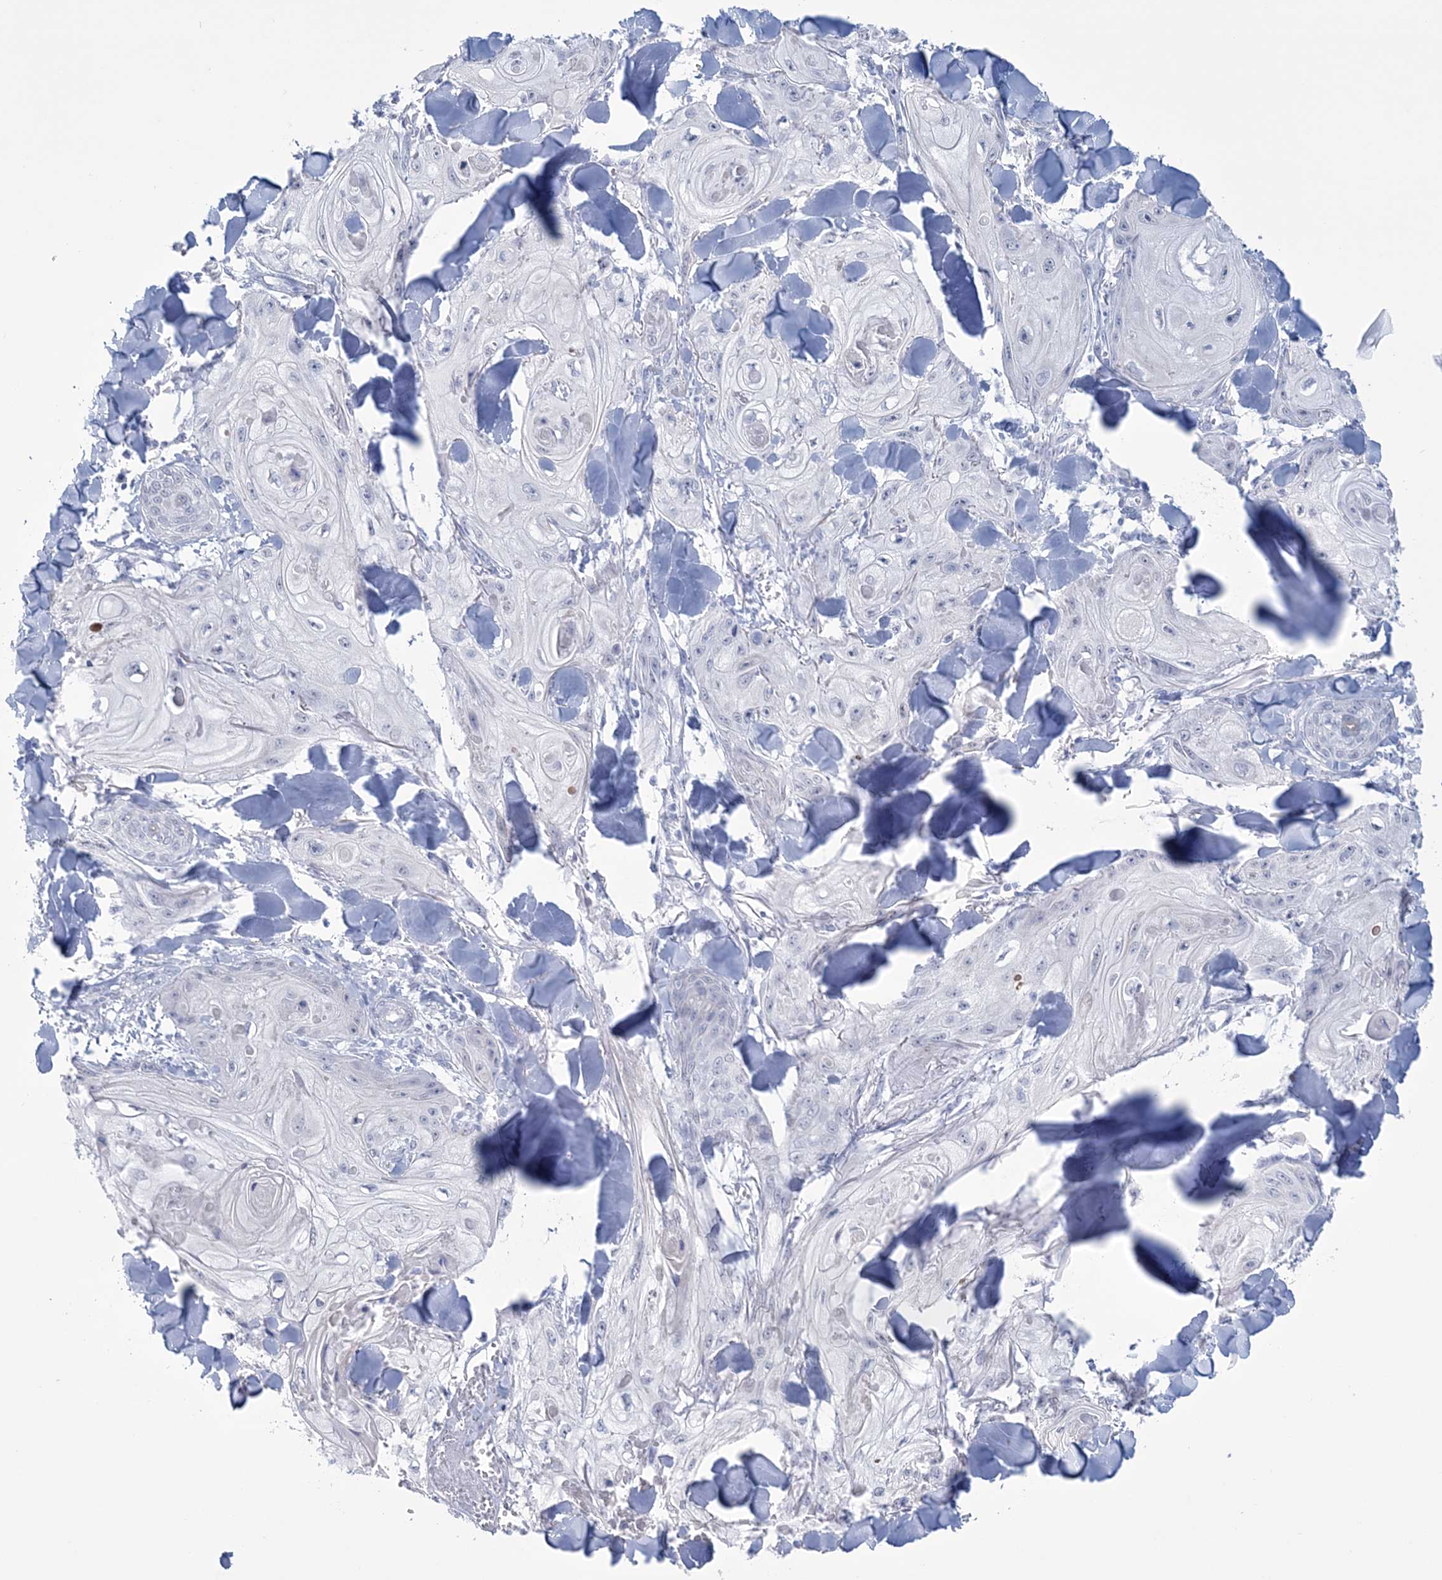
{"staining": {"intensity": "negative", "quantity": "none", "location": "none"}, "tissue": "skin cancer", "cell_type": "Tumor cells", "image_type": "cancer", "snomed": [{"axis": "morphology", "description": "Squamous cell carcinoma, NOS"}, {"axis": "topography", "description": "Skin"}], "caption": "High power microscopy image of an IHC image of squamous cell carcinoma (skin), revealing no significant positivity in tumor cells.", "gene": "DPCD", "patient": {"sex": "male", "age": 74}}